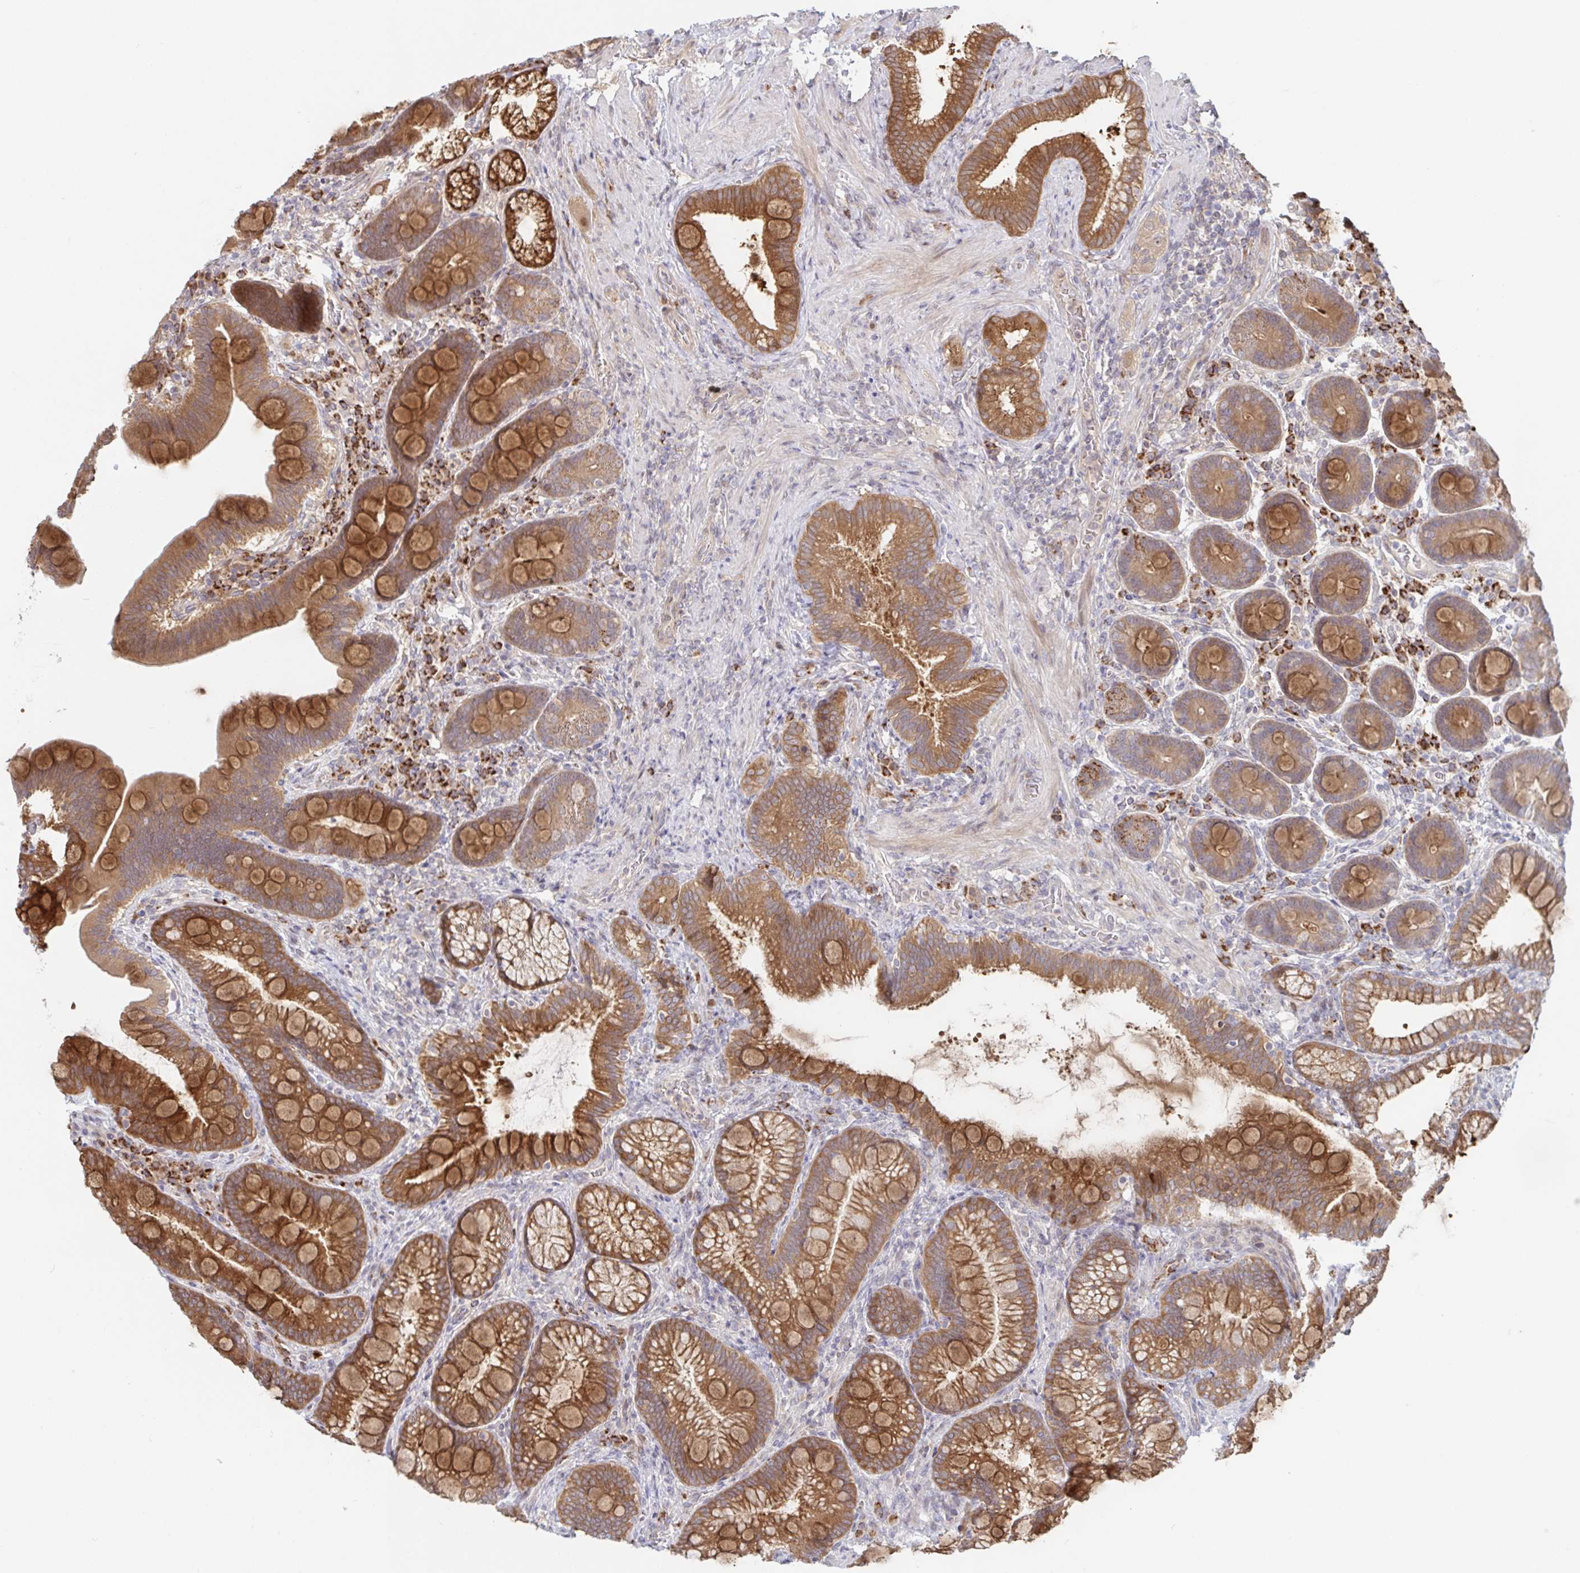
{"staining": {"intensity": "strong", "quantity": ">75%", "location": "cytoplasmic/membranous"}, "tissue": "duodenum", "cell_type": "Glandular cells", "image_type": "normal", "snomed": [{"axis": "morphology", "description": "Normal tissue, NOS"}, {"axis": "topography", "description": "Pancreas"}, {"axis": "topography", "description": "Duodenum"}], "caption": "A high-resolution micrograph shows immunohistochemistry staining of benign duodenum, which displays strong cytoplasmic/membranous positivity in approximately >75% of glandular cells. Nuclei are stained in blue.", "gene": "AACS", "patient": {"sex": "male", "age": 59}}